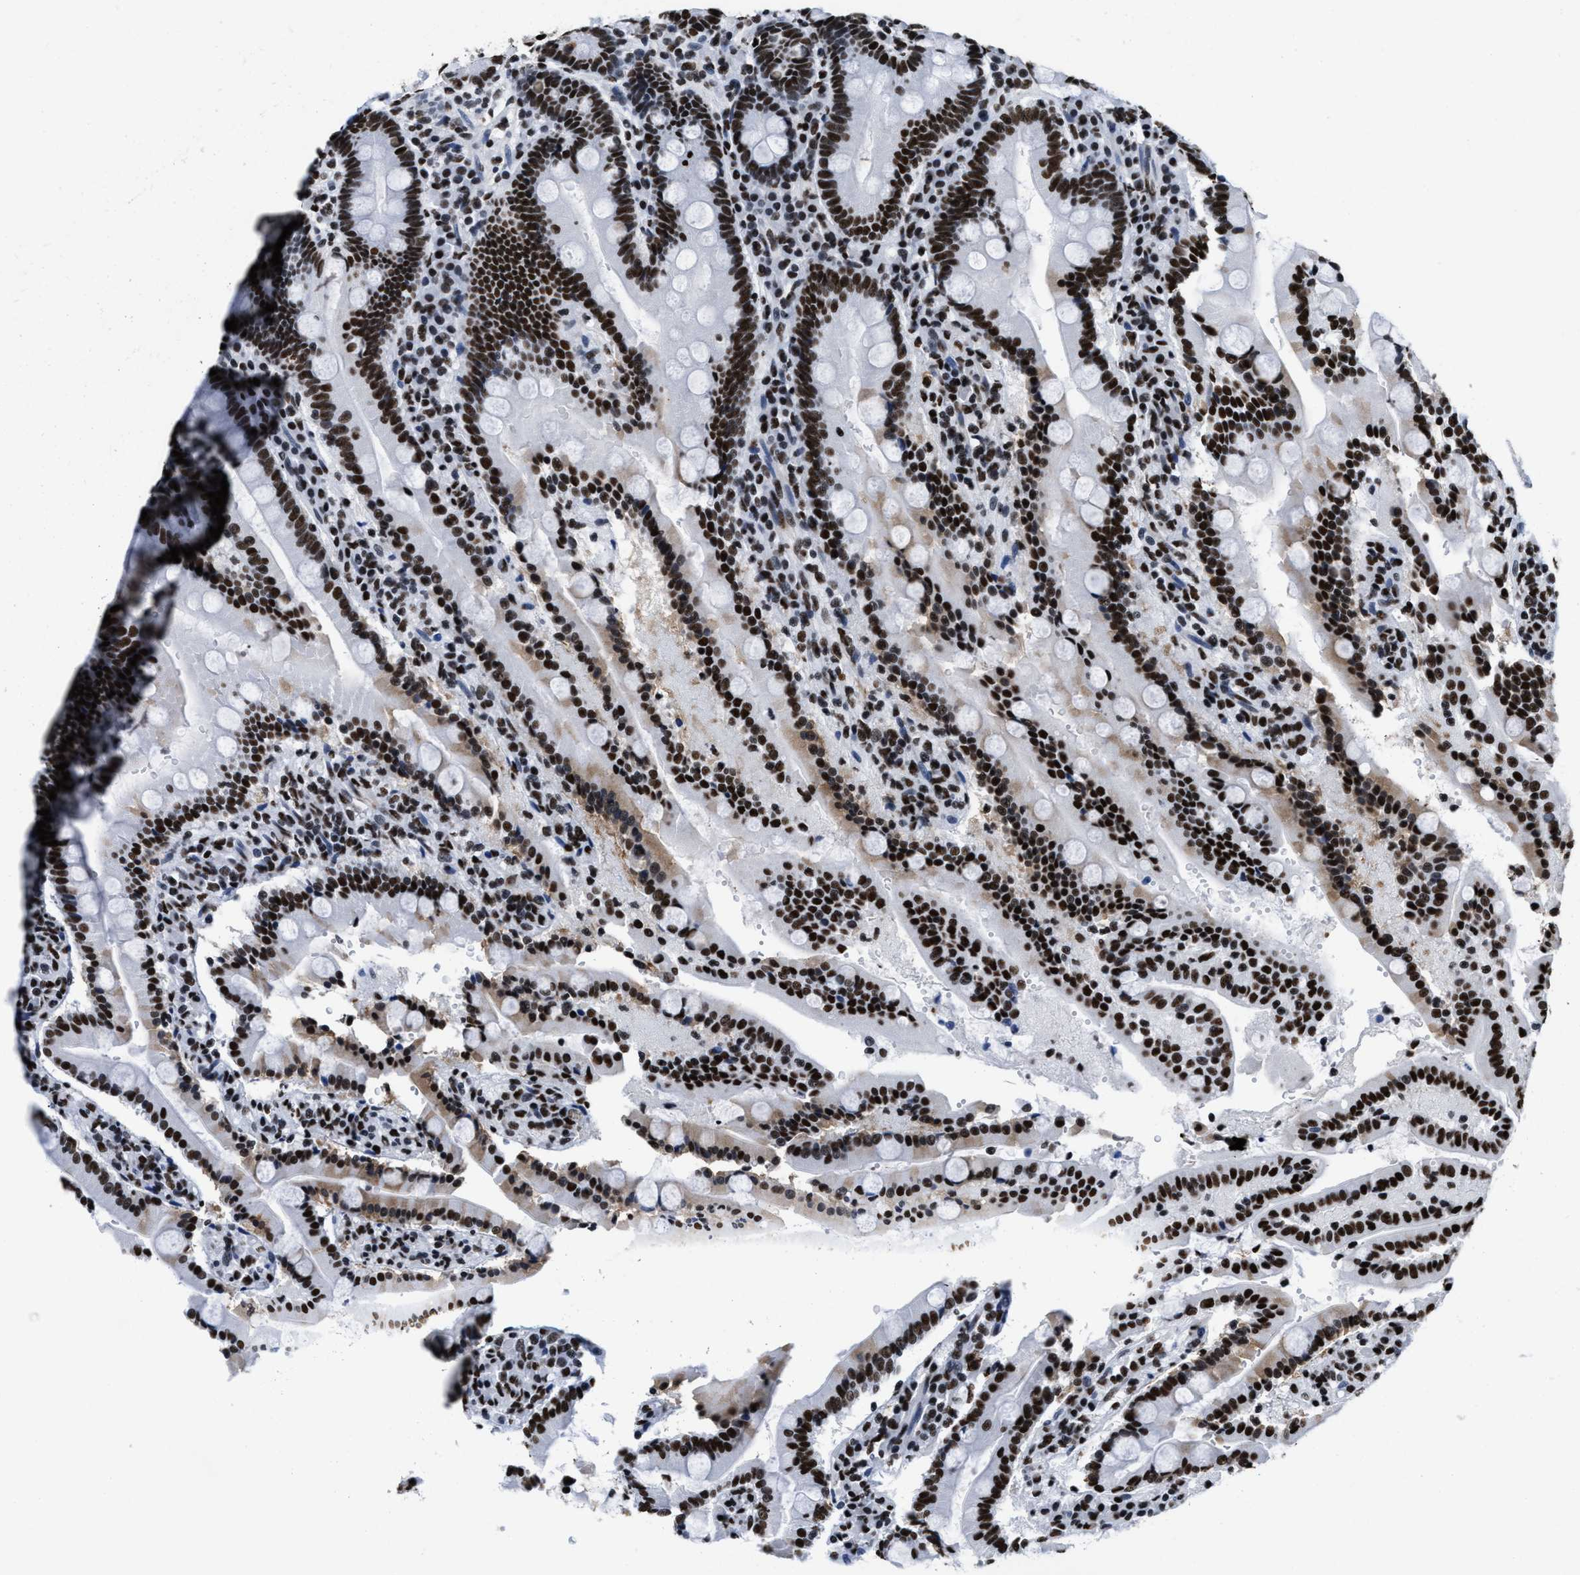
{"staining": {"intensity": "strong", "quantity": ">75%", "location": "nuclear"}, "tissue": "duodenum", "cell_type": "Glandular cells", "image_type": "normal", "snomed": [{"axis": "morphology", "description": "Normal tissue, NOS"}, {"axis": "topography", "description": "Small intestine, NOS"}], "caption": "DAB (3,3'-diaminobenzidine) immunohistochemical staining of normal duodenum exhibits strong nuclear protein positivity in about >75% of glandular cells. Using DAB (brown) and hematoxylin (blue) stains, captured at high magnification using brightfield microscopy.", "gene": "SMARCC2", "patient": {"sex": "female", "age": 71}}